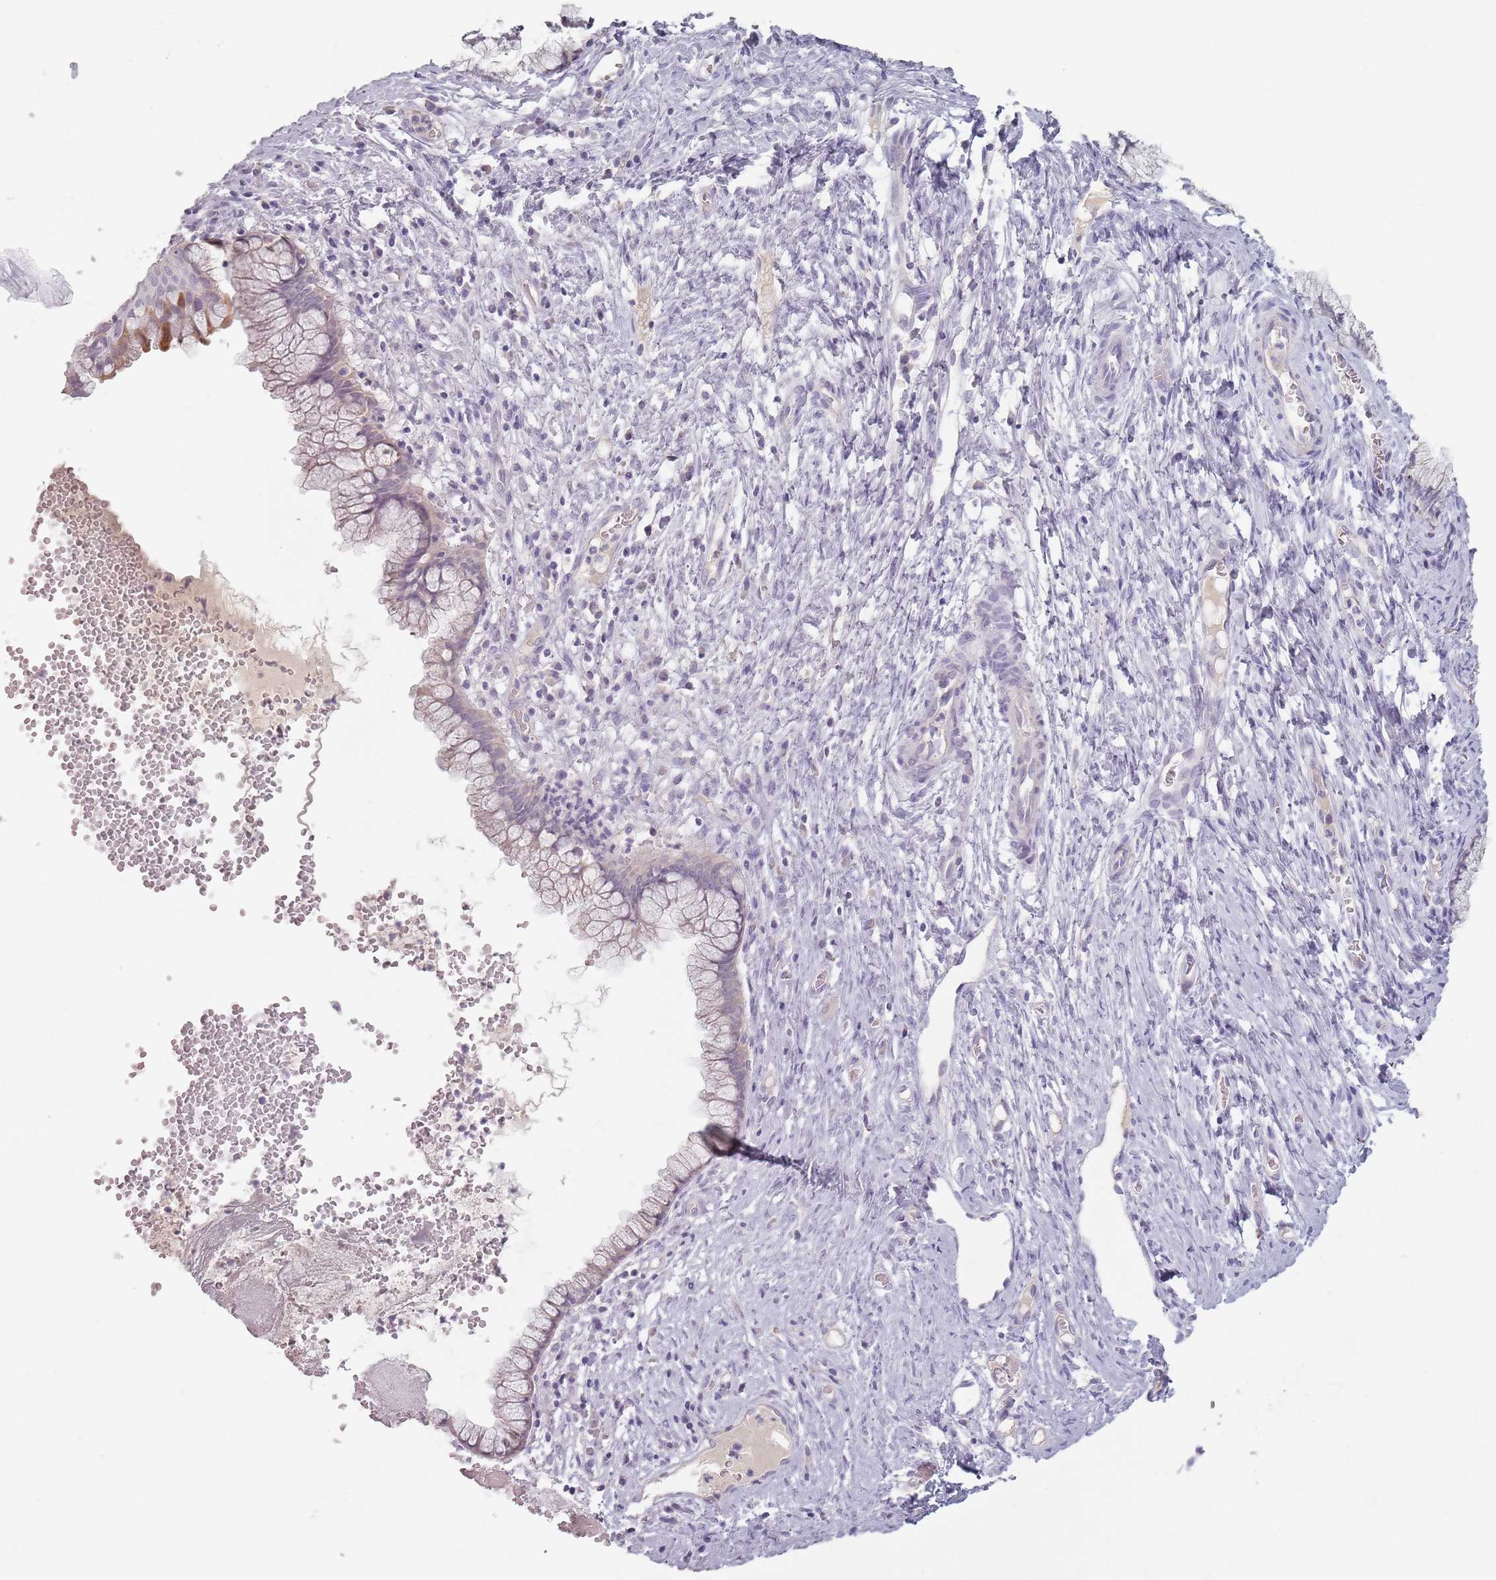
{"staining": {"intensity": "weak", "quantity": "<25%", "location": "cytoplasmic/membranous"}, "tissue": "cervix", "cell_type": "Glandular cells", "image_type": "normal", "snomed": [{"axis": "morphology", "description": "Normal tissue, NOS"}, {"axis": "topography", "description": "Cervix"}], "caption": "A micrograph of human cervix is negative for staining in glandular cells. Brightfield microscopy of immunohistochemistry (IHC) stained with DAB (brown) and hematoxylin (blue), captured at high magnification.", "gene": "CEP19", "patient": {"sex": "female", "age": 42}}